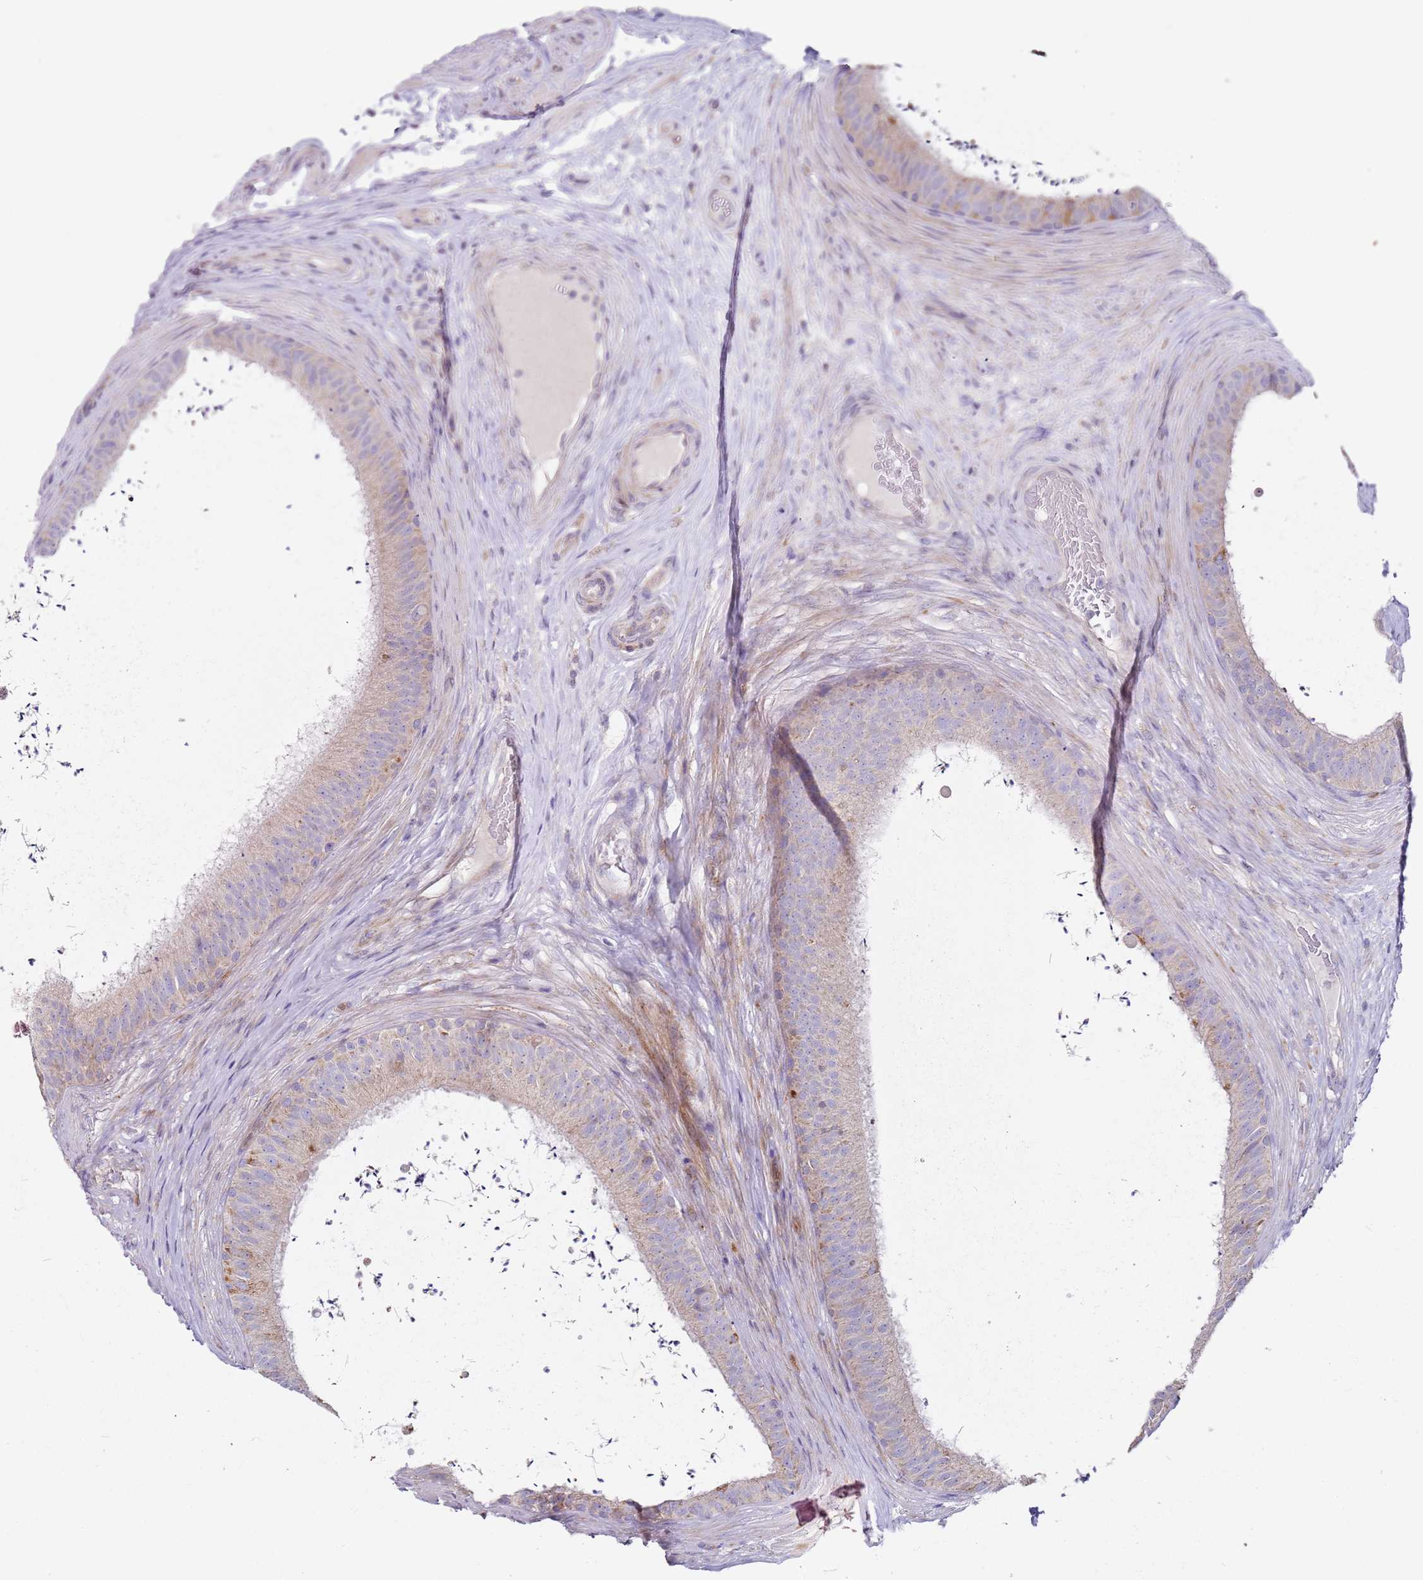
{"staining": {"intensity": "moderate", "quantity": "<25%", "location": "cytoplasmic/membranous"}, "tissue": "epididymis", "cell_type": "Glandular cells", "image_type": "normal", "snomed": [{"axis": "morphology", "description": "Normal tissue, NOS"}, {"axis": "topography", "description": "Testis"}, {"axis": "topography", "description": "Epididymis"}], "caption": "Immunohistochemical staining of normal epididymis demonstrates <25% levels of moderate cytoplasmic/membranous protein positivity in approximately <25% of glandular cells. Nuclei are stained in blue.", "gene": "ALS2", "patient": {"sex": "male", "age": 41}}